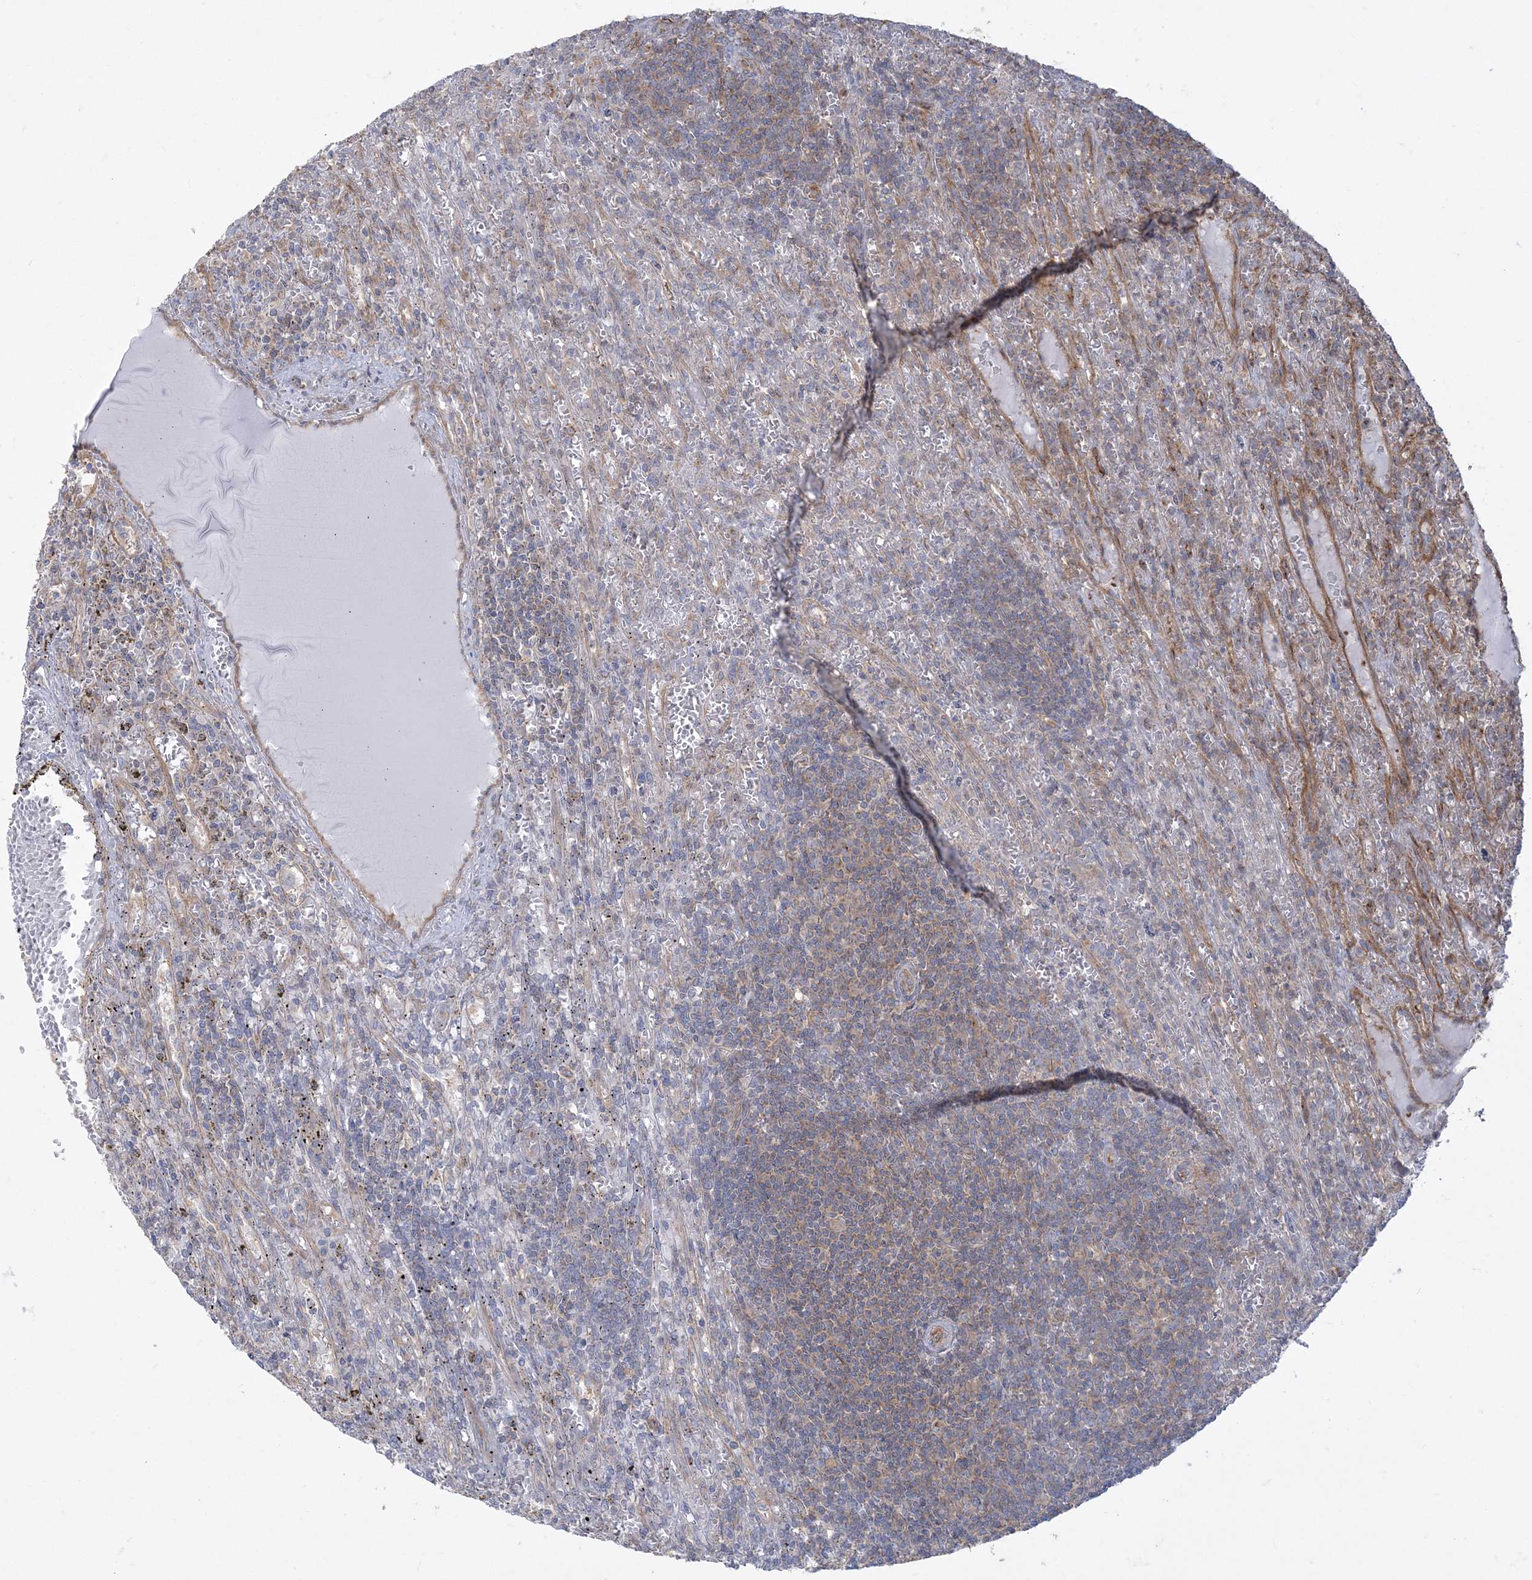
{"staining": {"intensity": "weak", "quantity": "<25%", "location": "cytoplasmic/membranous"}, "tissue": "lymphoma", "cell_type": "Tumor cells", "image_type": "cancer", "snomed": [{"axis": "morphology", "description": "Malignant lymphoma, non-Hodgkin's type, Low grade"}, {"axis": "topography", "description": "Spleen"}], "caption": "Malignant lymphoma, non-Hodgkin's type (low-grade) was stained to show a protein in brown. There is no significant positivity in tumor cells.", "gene": "ZC3H6", "patient": {"sex": "male", "age": 76}}